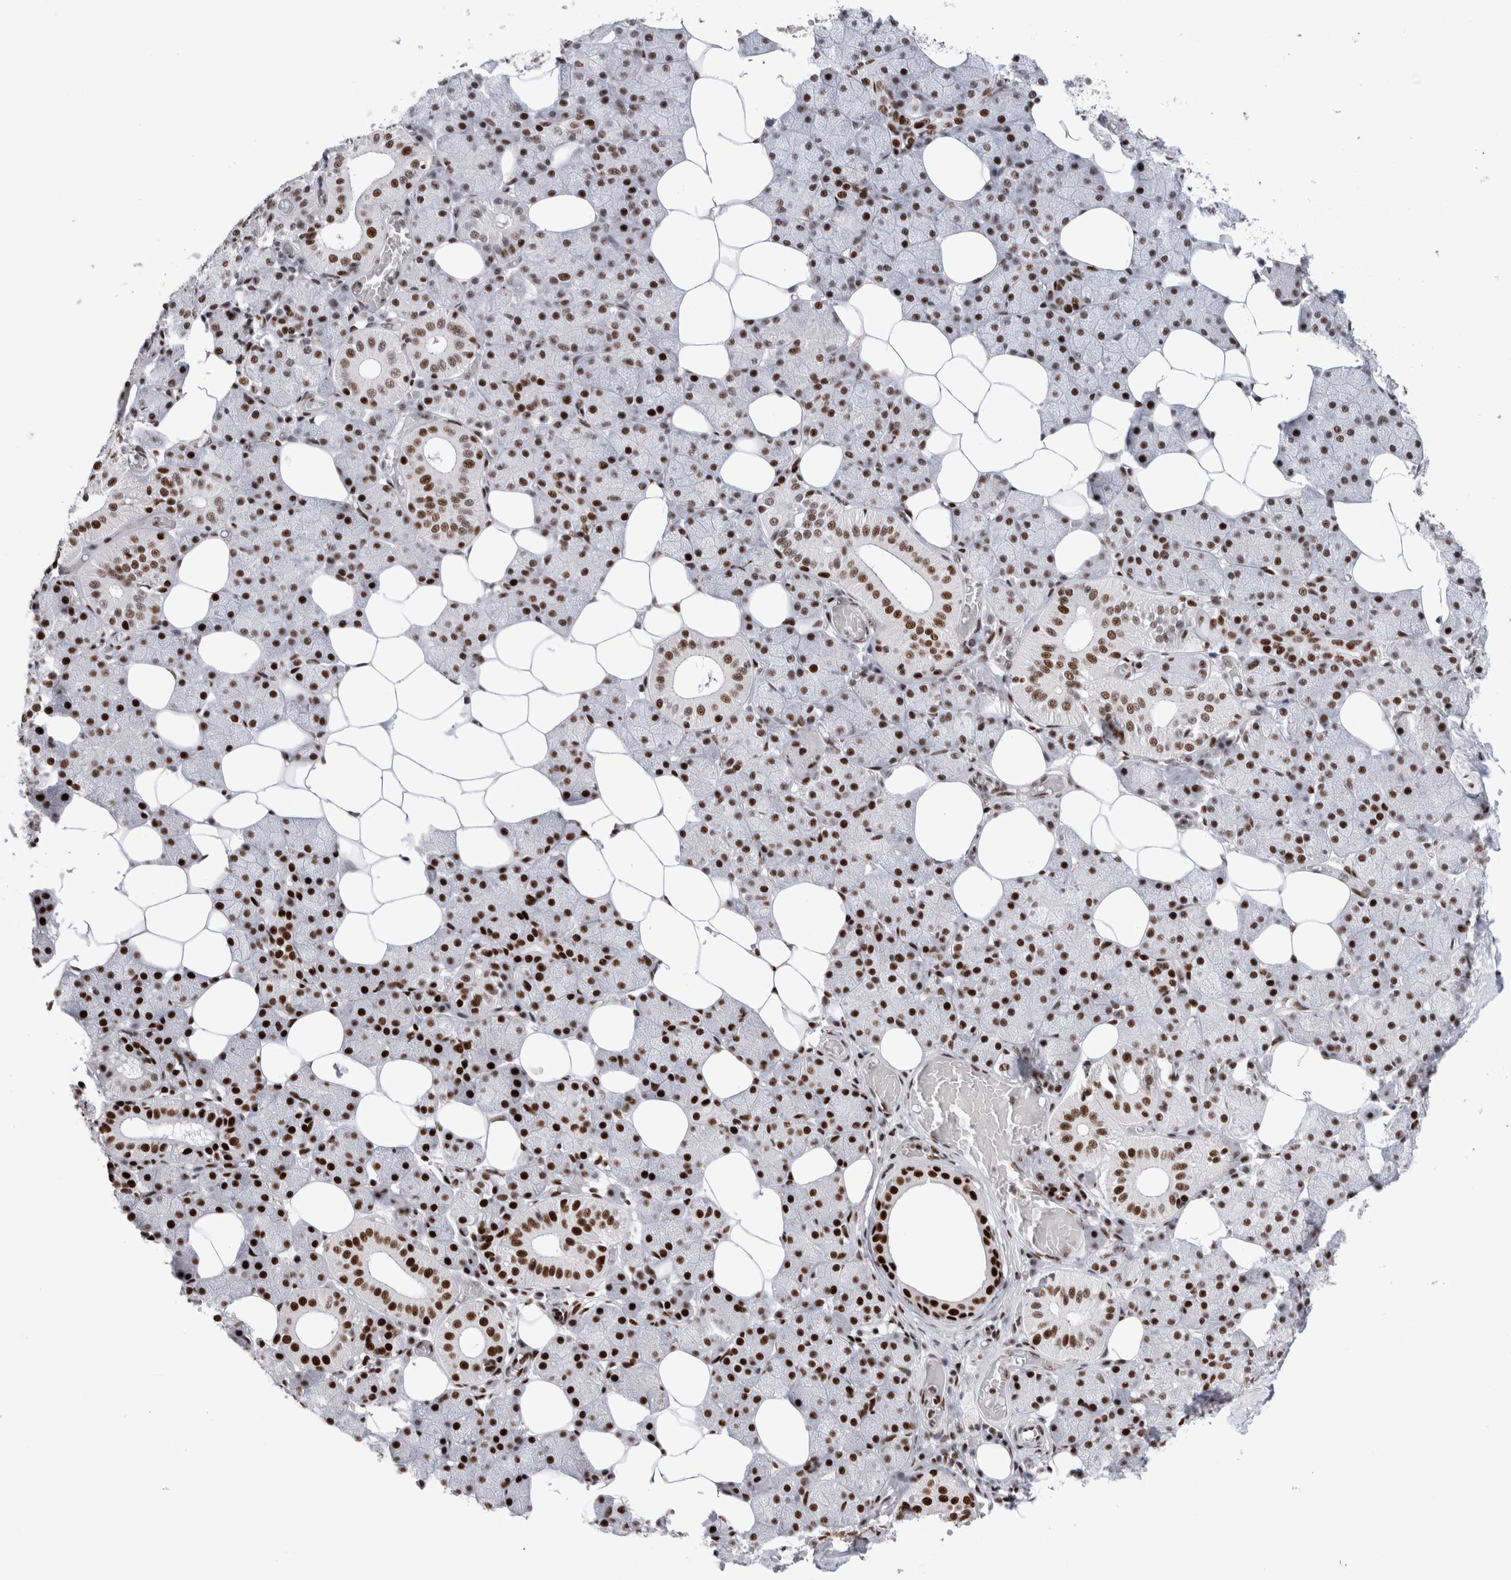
{"staining": {"intensity": "strong", "quantity": "25%-75%", "location": "nuclear"}, "tissue": "salivary gland", "cell_type": "Glandular cells", "image_type": "normal", "snomed": [{"axis": "morphology", "description": "Normal tissue, NOS"}, {"axis": "topography", "description": "Salivary gland"}], "caption": "The photomicrograph displays staining of benign salivary gland, revealing strong nuclear protein expression (brown color) within glandular cells. (DAB IHC with brightfield microscopy, high magnification).", "gene": "RBM6", "patient": {"sex": "female", "age": 33}}